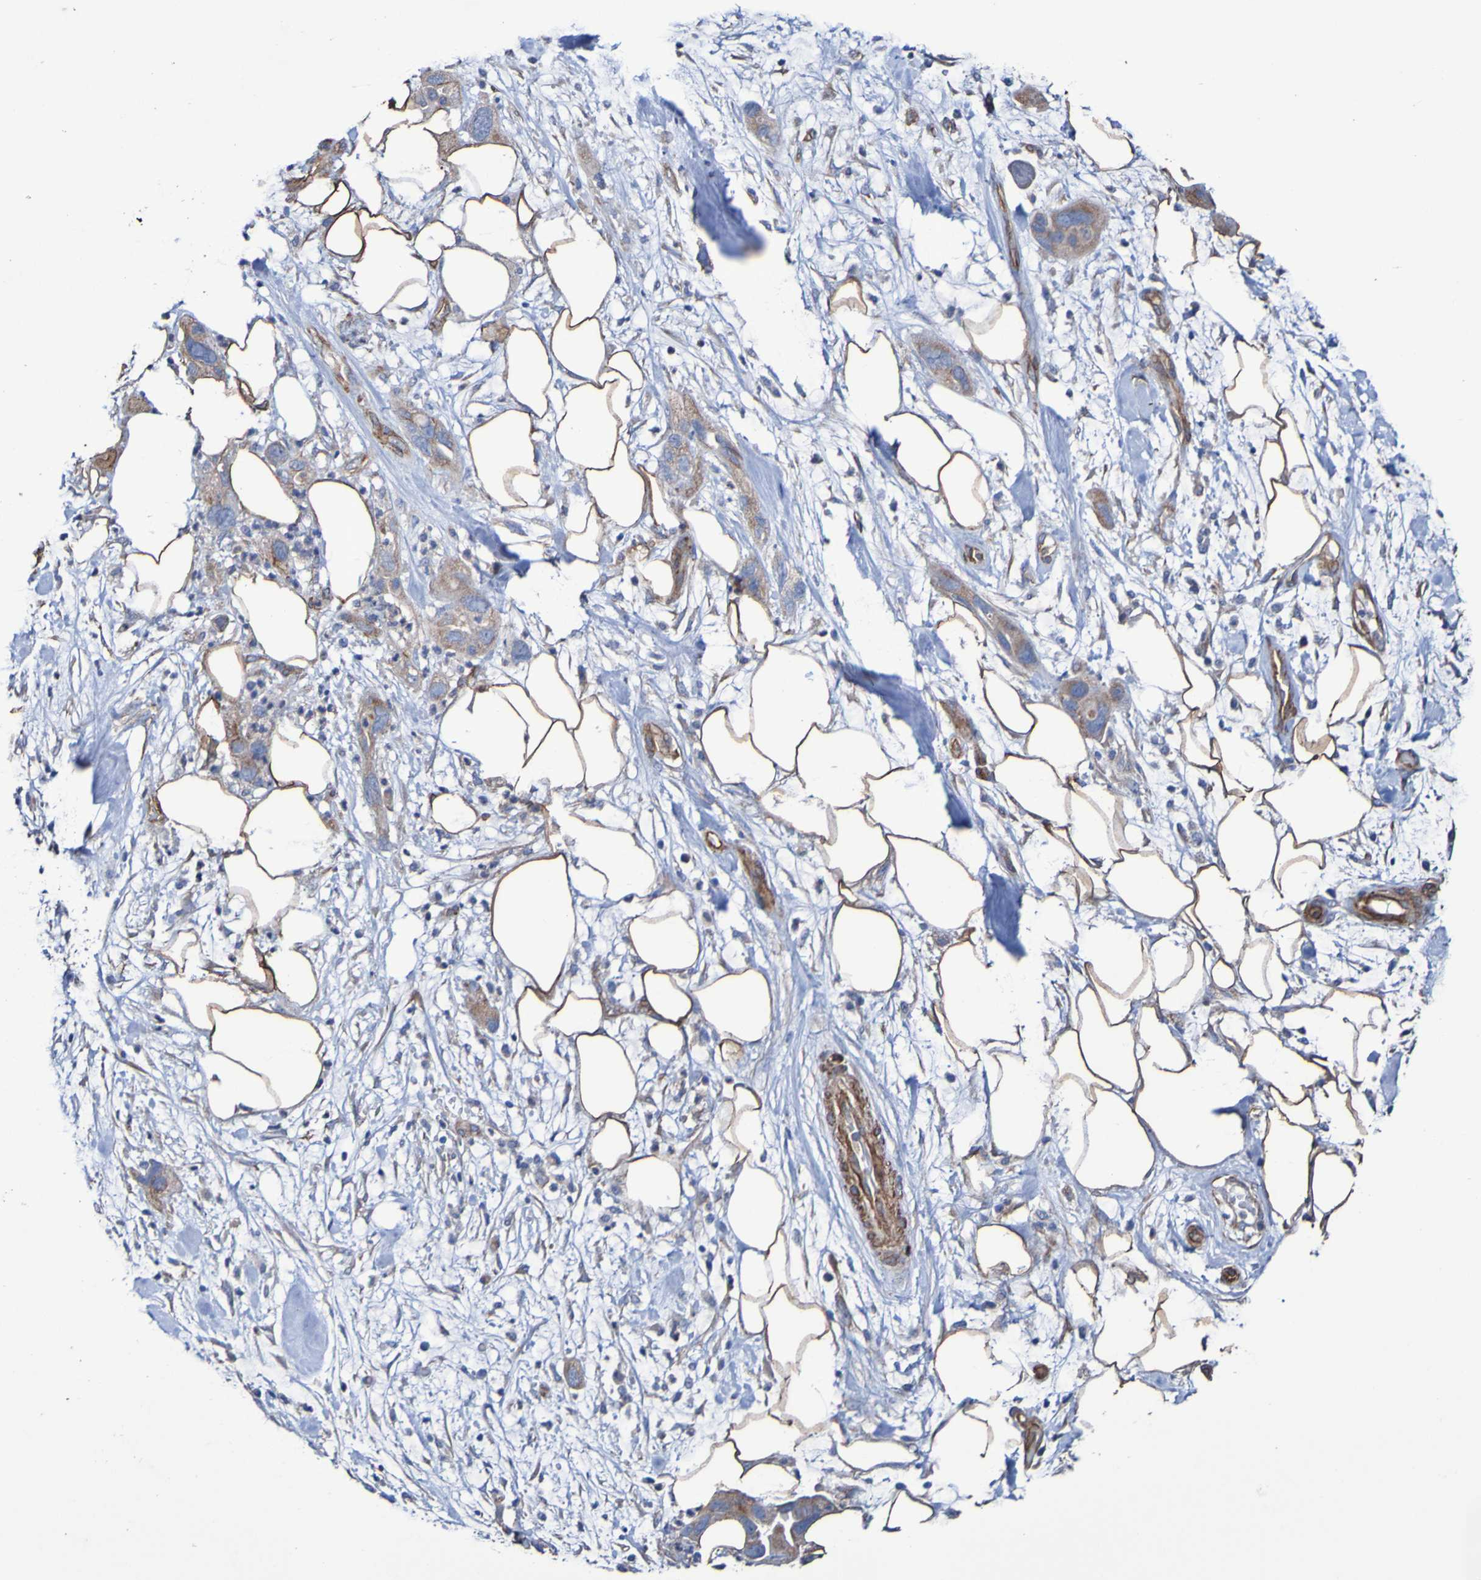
{"staining": {"intensity": "moderate", "quantity": ">75%", "location": "cytoplasmic/membranous"}, "tissue": "pancreatic cancer", "cell_type": "Tumor cells", "image_type": "cancer", "snomed": [{"axis": "morphology", "description": "Adenocarcinoma, NOS"}, {"axis": "topography", "description": "Pancreas"}], "caption": "Protein staining demonstrates moderate cytoplasmic/membranous positivity in about >75% of tumor cells in adenocarcinoma (pancreatic).", "gene": "ELMOD3", "patient": {"sex": "female", "age": 71}}